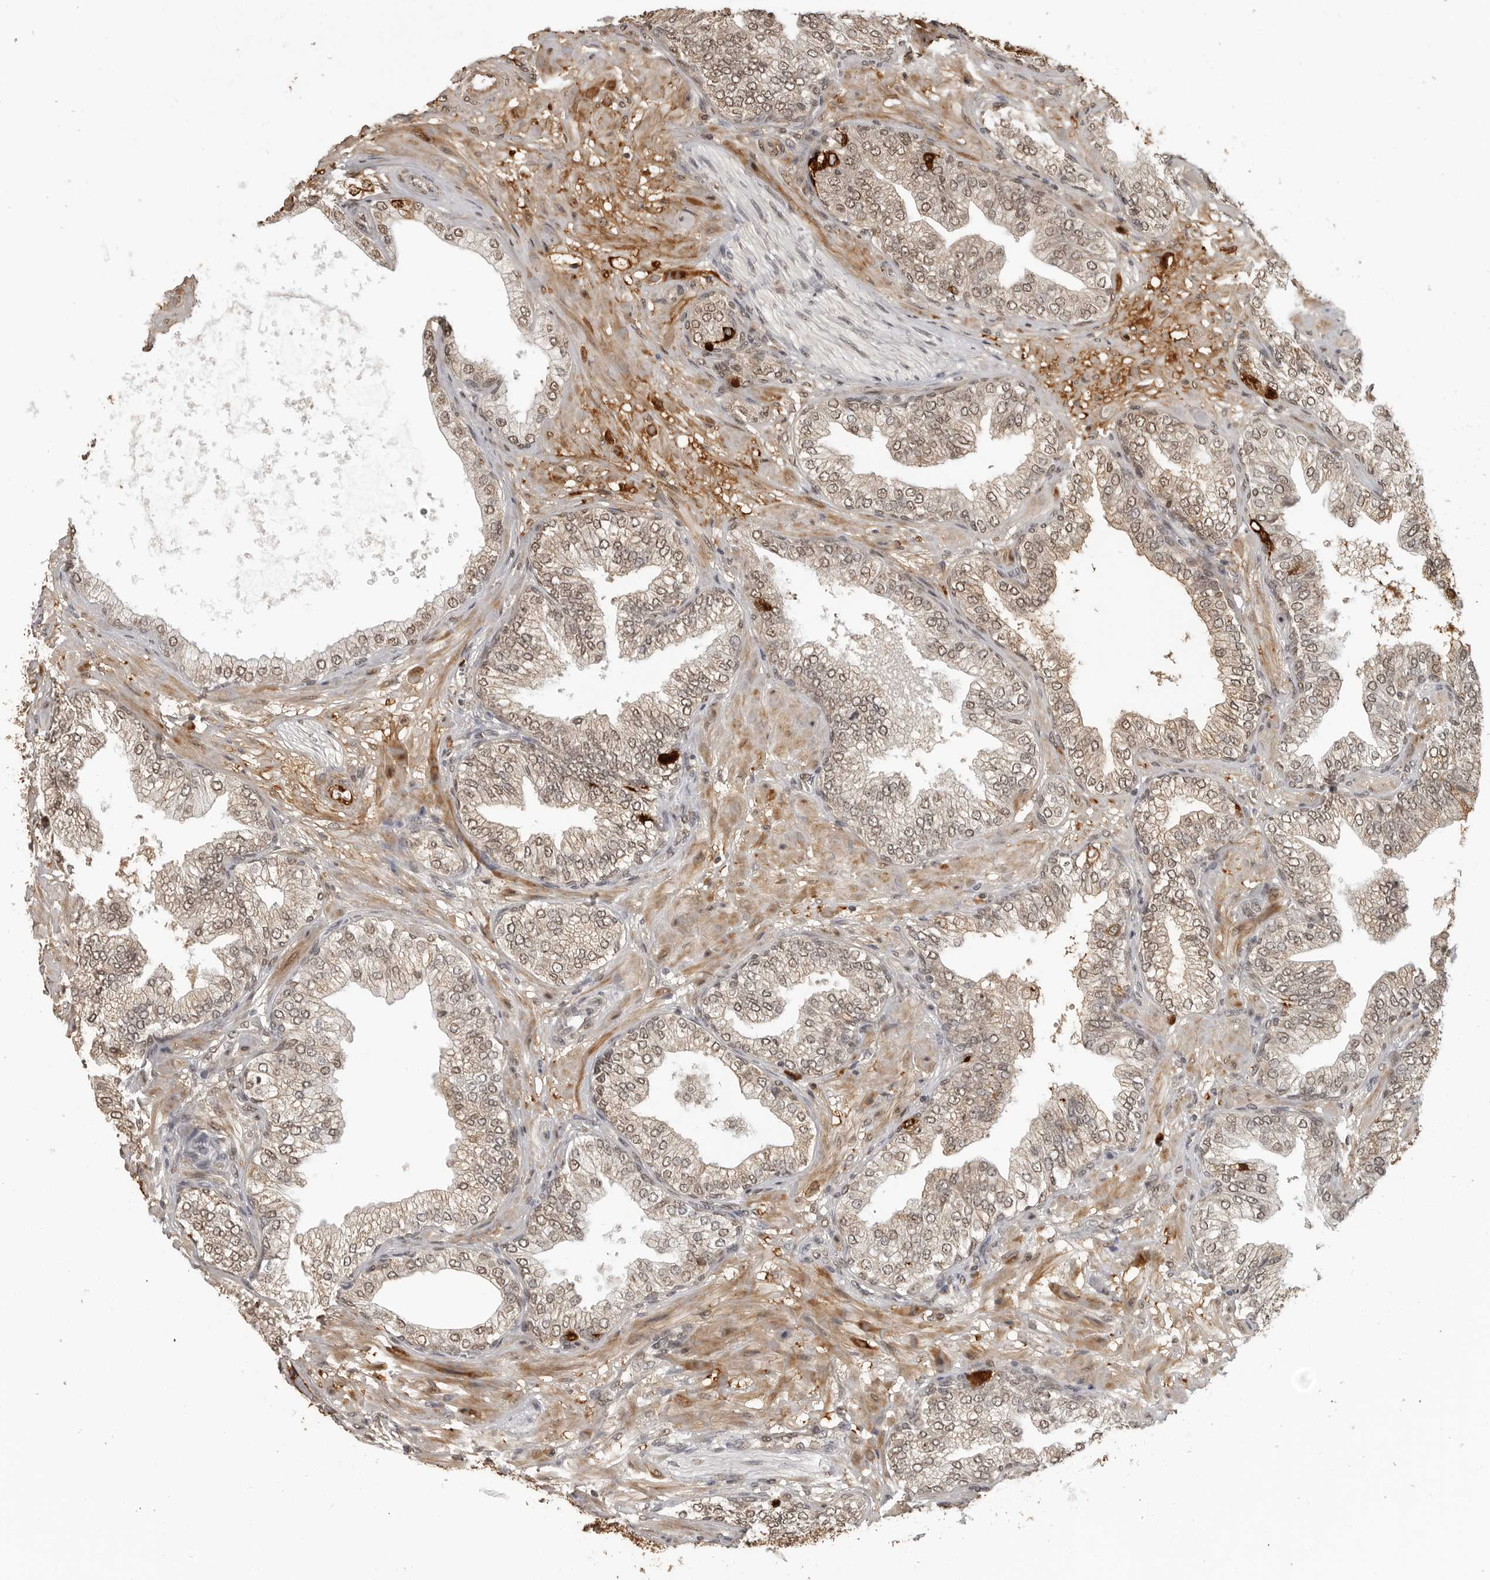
{"staining": {"intensity": "moderate", "quantity": "<25%", "location": "cytoplasmic/membranous,nuclear"}, "tissue": "prostate cancer", "cell_type": "Tumor cells", "image_type": "cancer", "snomed": [{"axis": "morphology", "description": "Adenocarcinoma, High grade"}, {"axis": "topography", "description": "Prostate"}], "caption": "High-grade adenocarcinoma (prostate) was stained to show a protein in brown. There is low levels of moderate cytoplasmic/membranous and nuclear expression in approximately <25% of tumor cells.", "gene": "CLOCK", "patient": {"sex": "male", "age": 59}}